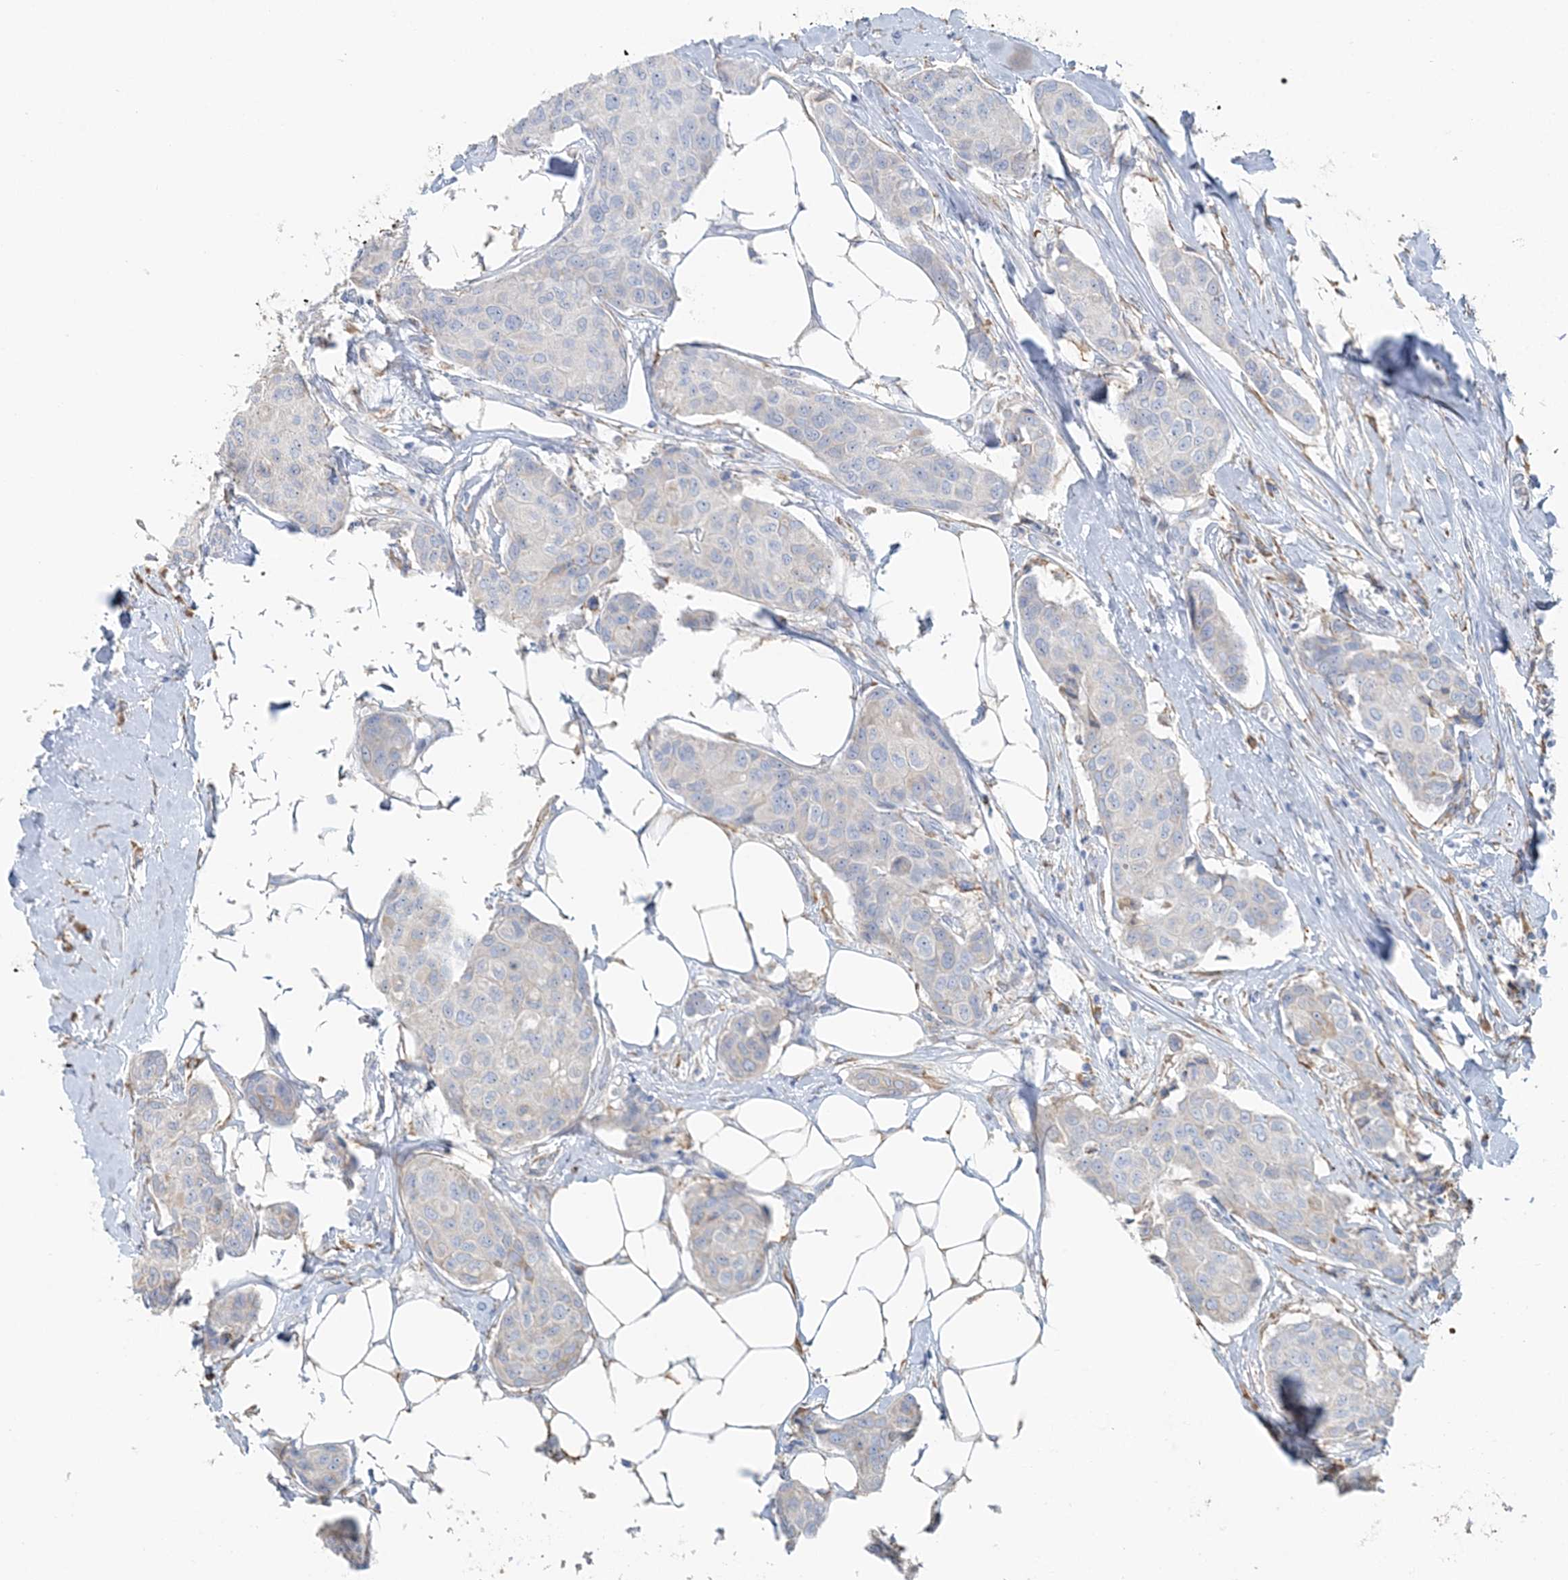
{"staining": {"intensity": "negative", "quantity": "none", "location": "none"}, "tissue": "breast cancer", "cell_type": "Tumor cells", "image_type": "cancer", "snomed": [{"axis": "morphology", "description": "Duct carcinoma"}, {"axis": "topography", "description": "Breast"}], "caption": "Human breast invasive ductal carcinoma stained for a protein using immunohistochemistry reveals no expression in tumor cells.", "gene": "TBC1D5", "patient": {"sex": "female", "age": 80}}